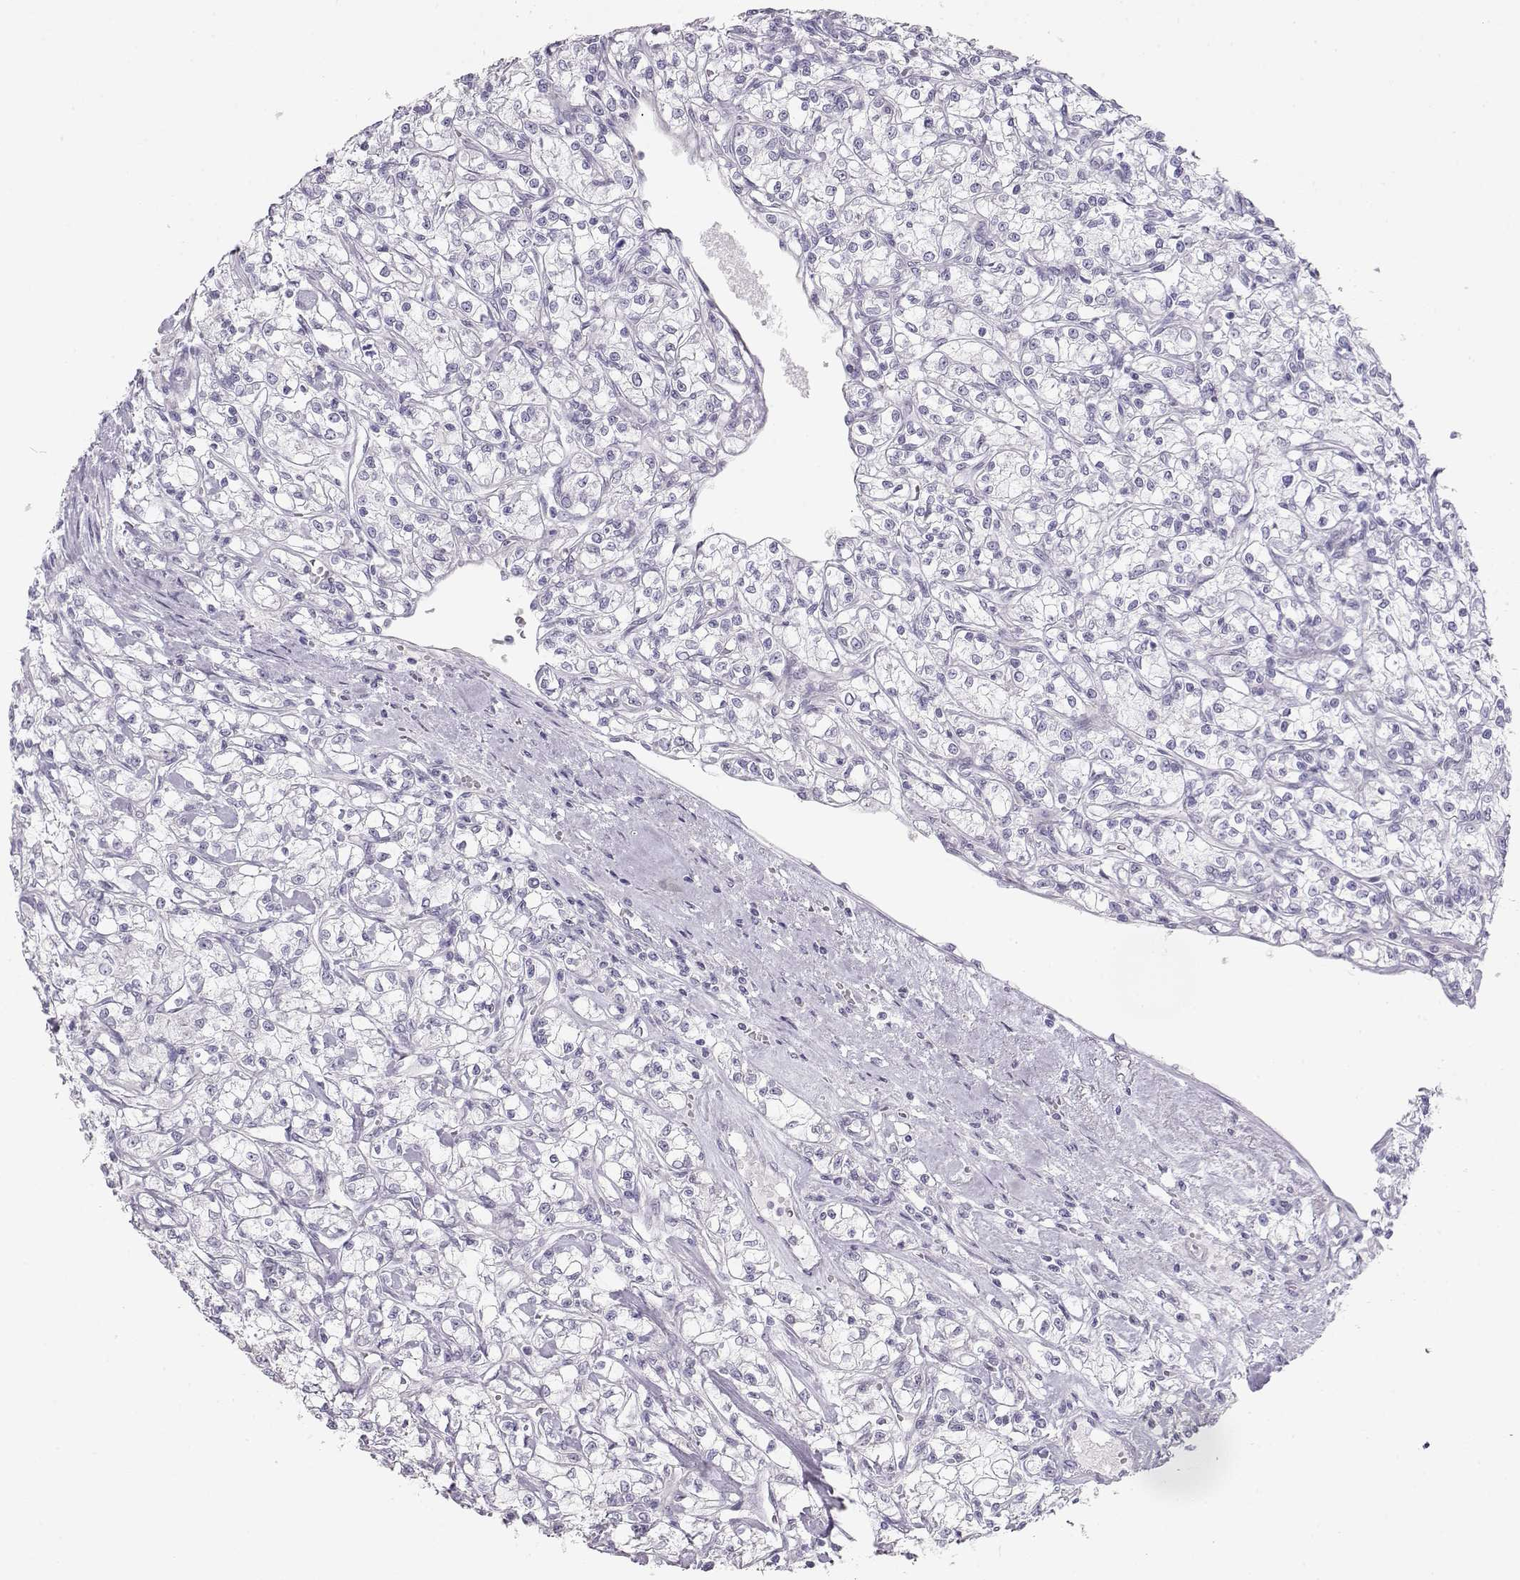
{"staining": {"intensity": "negative", "quantity": "none", "location": "none"}, "tissue": "renal cancer", "cell_type": "Tumor cells", "image_type": "cancer", "snomed": [{"axis": "morphology", "description": "Adenocarcinoma, NOS"}, {"axis": "topography", "description": "Kidney"}], "caption": "Micrograph shows no significant protein expression in tumor cells of renal cancer (adenocarcinoma). The staining is performed using DAB brown chromogen with nuclei counter-stained in using hematoxylin.", "gene": "IMPG1", "patient": {"sex": "female", "age": 59}}